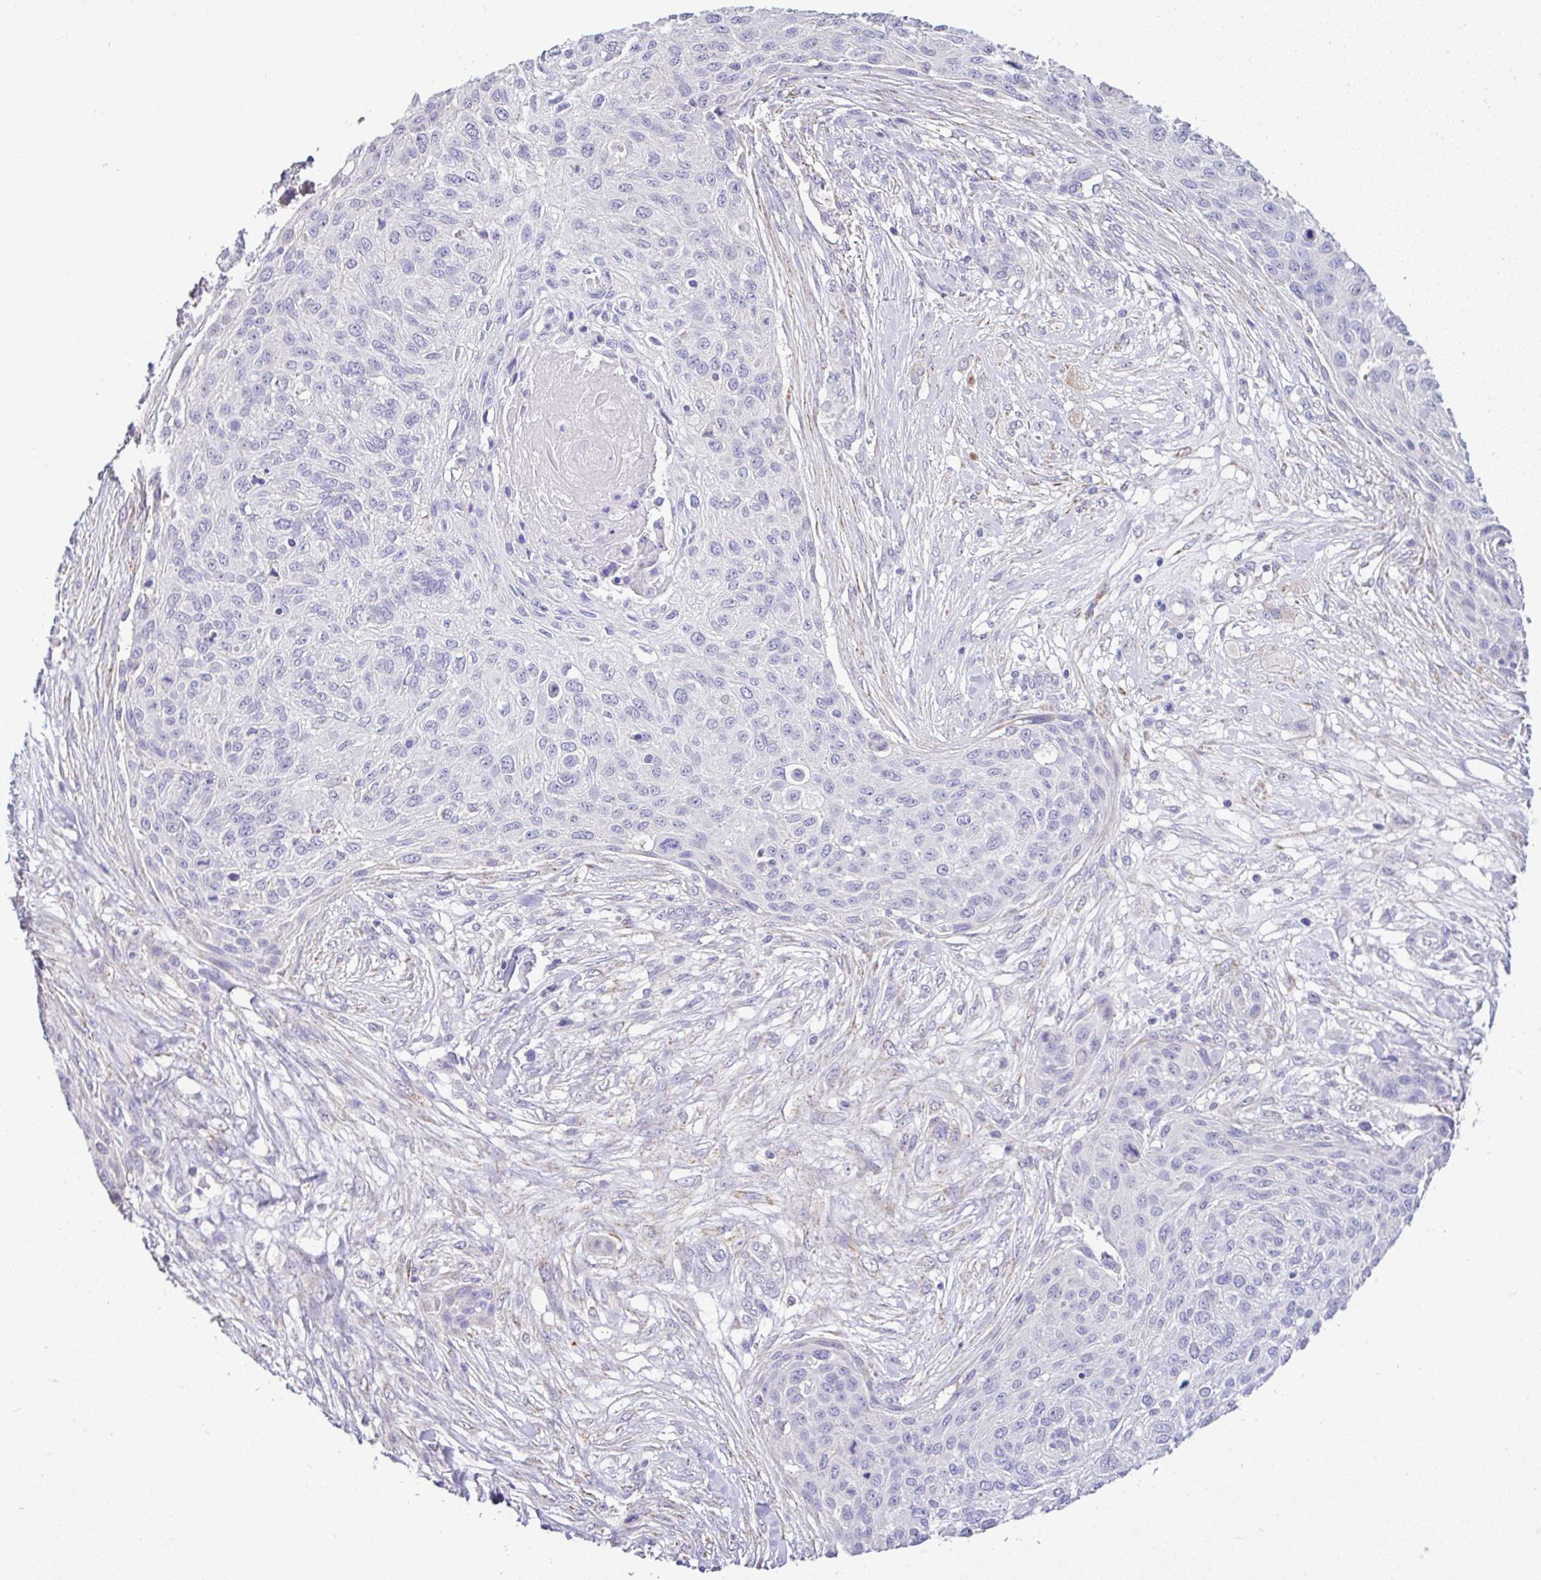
{"staining": {"intensity": "negative", "quantity": "none", "location": "none"}, "tissue": "skin cancer", "cell_type": "Tumor cells", "image_type": "cancer", "snomed": [{"axis": "morphology", "description": "Squamous cell carcinoma, NOS"}, {"axis": "topography", "description": "Skin"}], "caption": "A histopathology image of skin squamous cell carcinoma stained for a protein exhibits no brown staining in tumor cells.", "gene": "CTU1", "patient": {"sex": "female", "age": 87}}